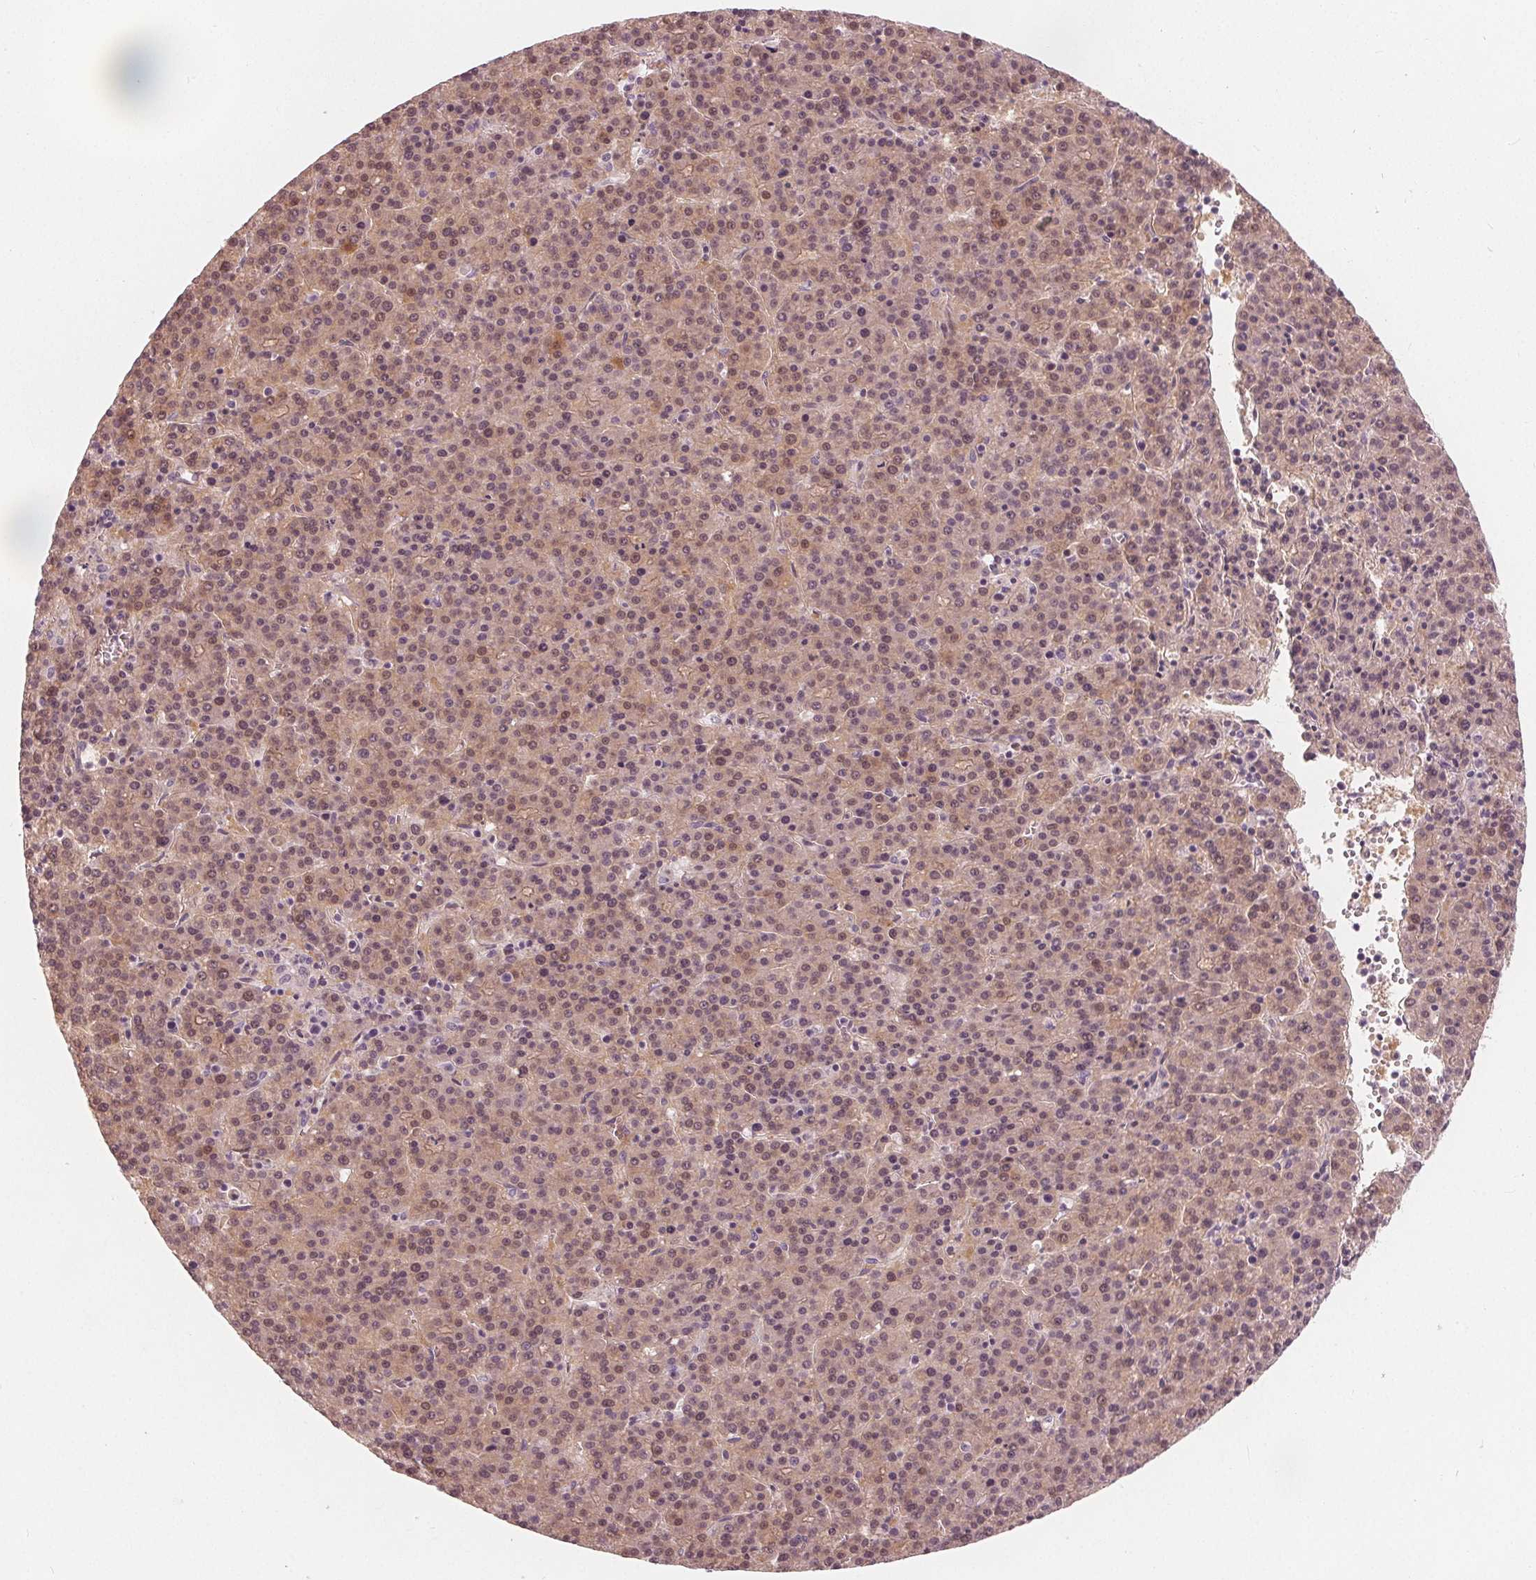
{"staining": {"intensity": "weak", "quantity": ">75%", "location": "cytoplasmic/membranous,nuclear"}, "tissue": "liver cancer", "cell_type": "Tumor cells", "image_type": "cancer", "snomed": [{"axis": "morphology", "description": "Carcinoma, Hepatocellular, NOS"}, {"axis": "topography", "description": "Liver"}], "caption": "Immunohistochemistry (DAB (3,3'-diaminobenzidine)) staining of liver cancer demonstrates weak cytoplasmic/membranous and nuclear protein expression in about >75% of tumor cells.", "gene": "SAT2", "patient": {"sex": "female", "age": 58}}